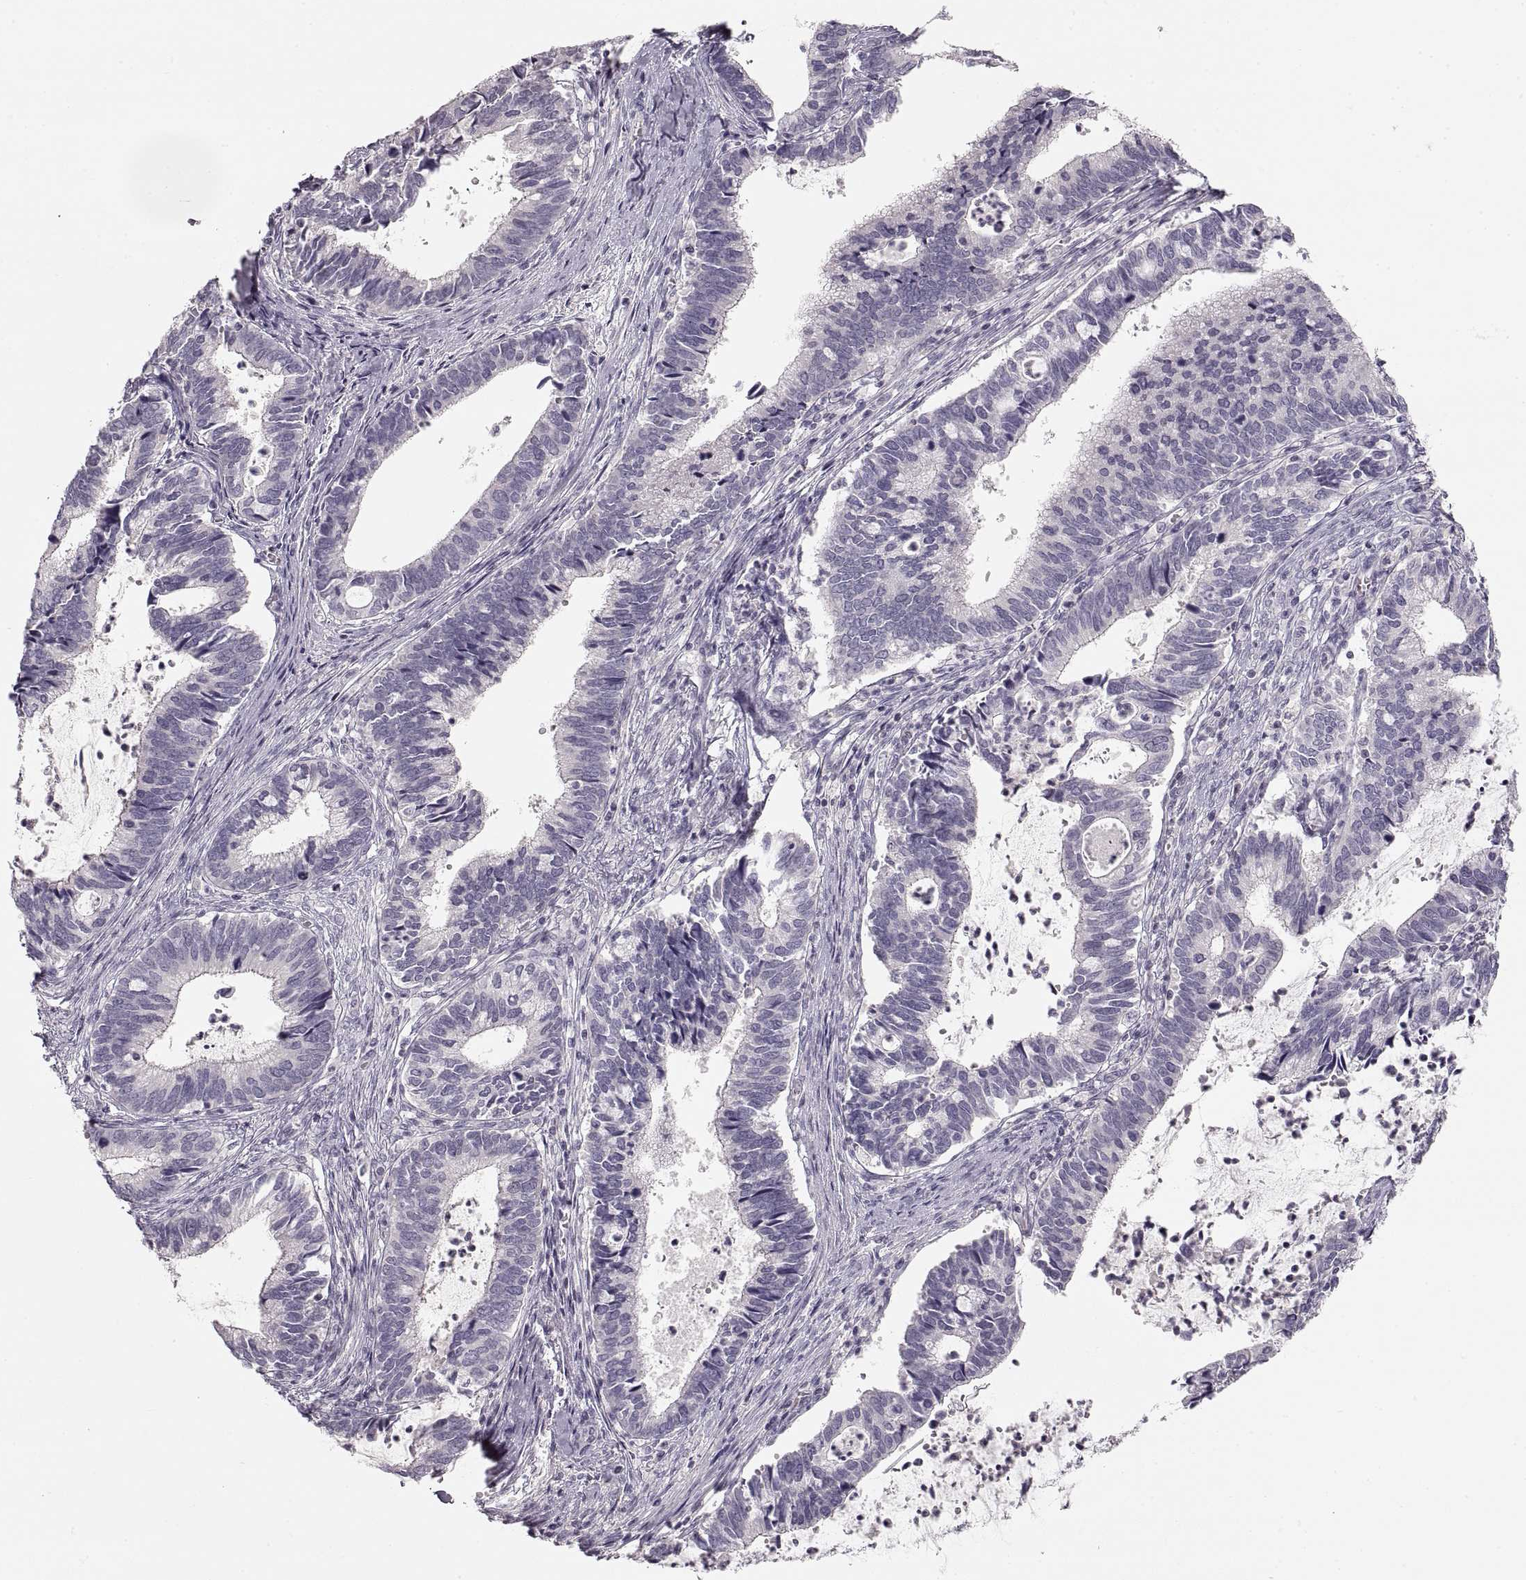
{"staining": {"intensity": "negative", "quantity": "none", "location": "none"}, "tissue": "cervical cancer", "cell_type": "Tumor cells", "image_type": "cancer", "snomed": [{"axis": "morphology", "description": "Adenocarcinoma, NOS"}, {"axis": "topography", "description": "Cervix"}], "caption": "The immunohistochemistry (IHC) histopathology image has no significant positivity in tumor cells of adenocarcinoma (cervical) tissue.", "gene": "PCSK2", "patient": {"sex": "female", "age": 42}}